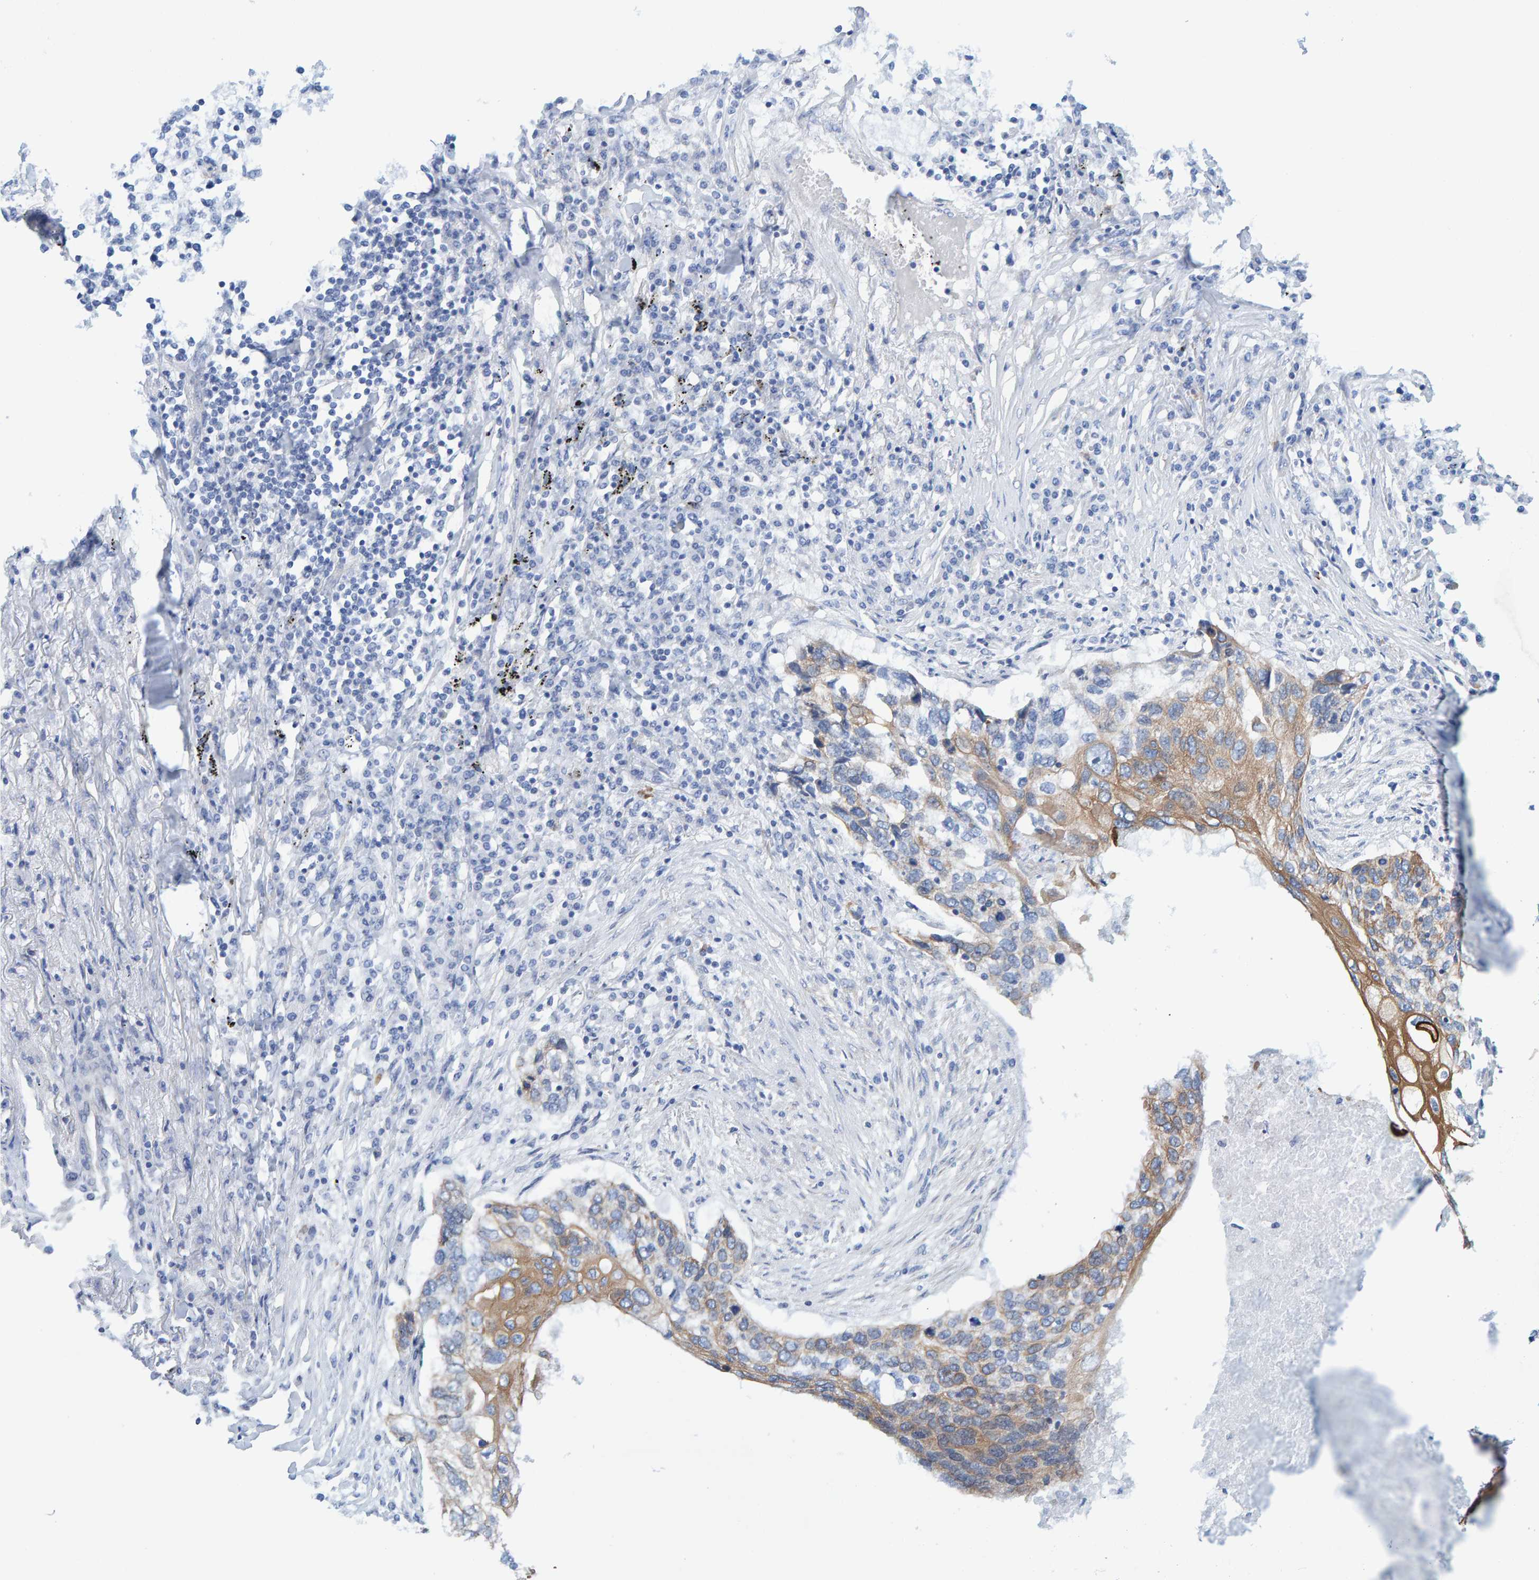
{"staining": {"intensity": "moderate", "quantity": "25%-75%", "location": "cytoplasmic/membranous"}, "tissue": "lung cancer", "cell_type": "Tumor cells", "image_type": "cancer", "snomed": [{"axis": "morphology", "description": "Squamous cell carcinoma, NOS"}, {"axis": "topography", "description": "Lung"}], "caption": "High-magnification brightfield microscopy of squamous cell carcinoma (lung) stained with DAB (3,3'-diaminobenzidine) (brown) and counterstained with hematoxylin (blue). tumor cells exhibit moderate cytoplasmic/membranous expression is seen in approximately25%-75% of cells. Using DAB (brown) and hematoxylin (blue) stains, captured at high magnification using brightfield microscopy.", "gene": "JAKMIP3", "patient": {"sex": "female", "age": 63}}